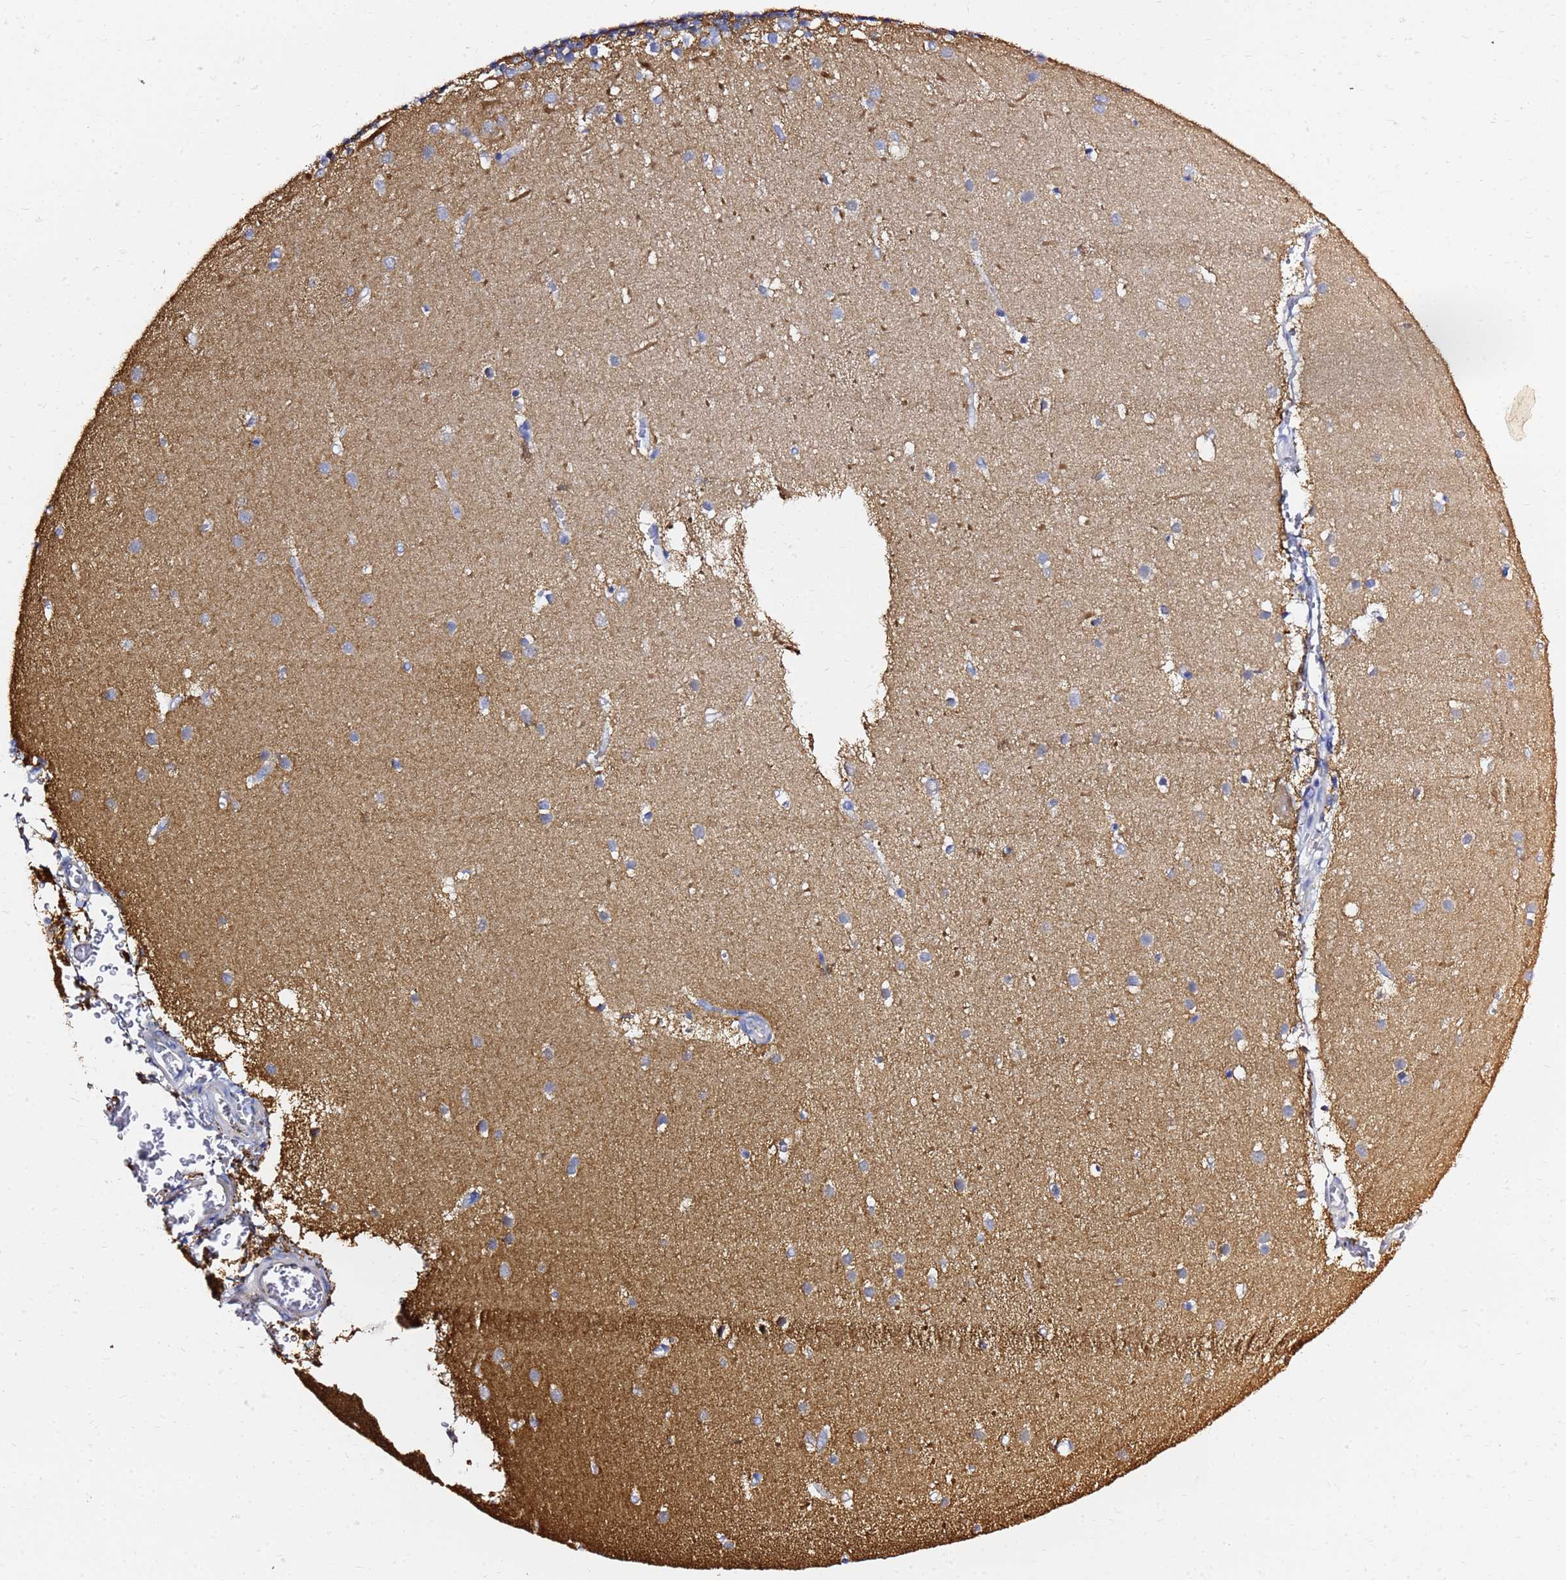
{"staining": {"intensity": "moderate", "quantity": "25%-75%", "location": "cytoplasmic/membranous"}, "tissue": "cerebellum", "cell_type": "Cells in granular layer", "image_type": "normal", "snomed": [{"axis": "morphology", "description": "Normal tissue, NOS"}, {"axis": "topography", "description": "Cerebellum"}], "caption": "Cerebellum stained with a brown dye demonstrates moderate cytoplasmic/membranous positive positivity in approximately 25%-75% of cells in granular layer.", "gene": "TUBA8", "patient": {"sex": "male", "age": 54}}